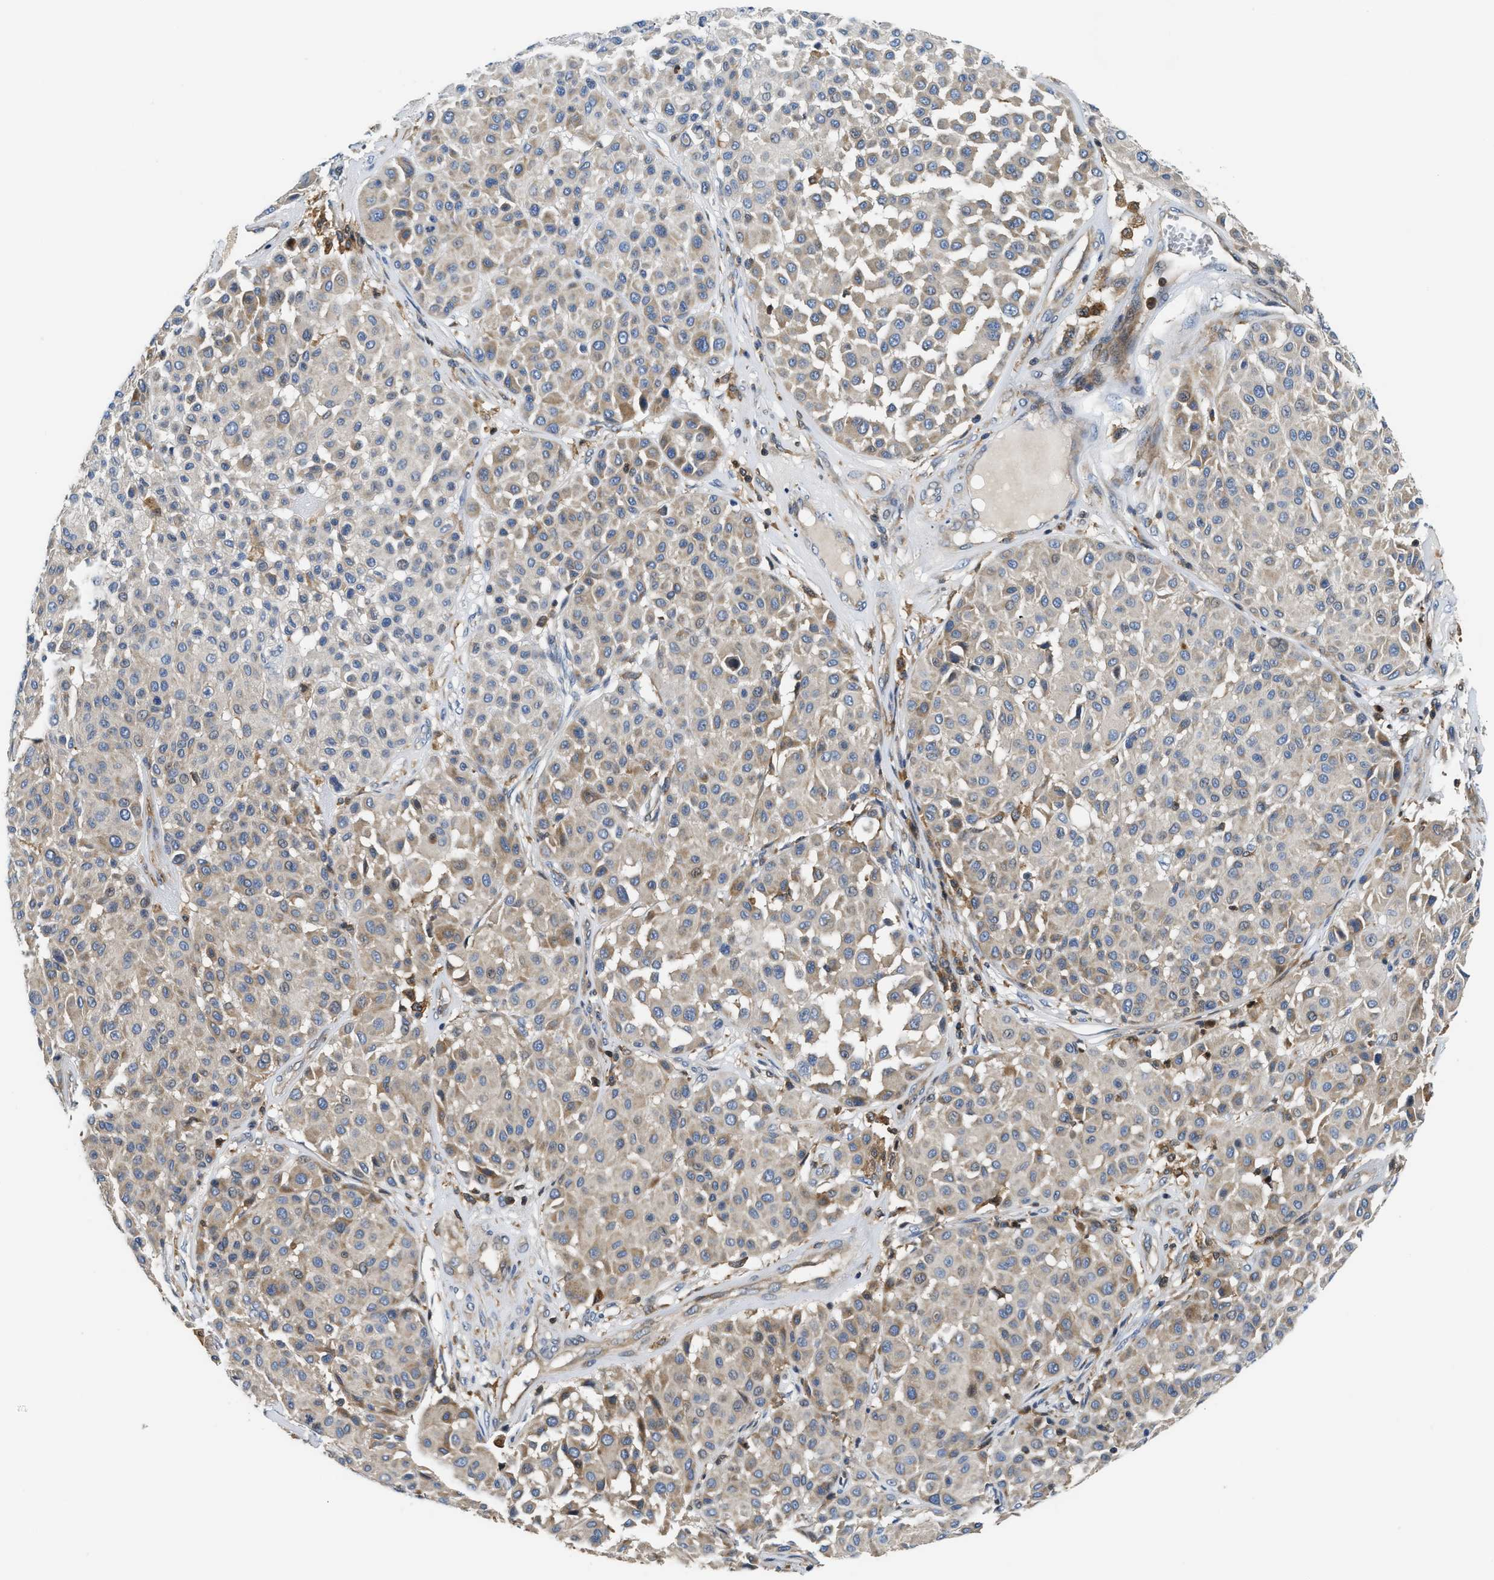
{"staining": {"intensity": "weak", "quantity": "<25%", "location": "cytoplasmic/membranous"}, "tissue": "melanoma", "cell_type": "Tumor cells", "image_type": "cancer", "snomed": [{"axis": "morphology", "description": "Malignant melanoma, Metastatic site"}, {"axis": "topography", "description": "Soft tissue"}], "caption": "This is an immunohistochemistry (IHC) photomicrograph of melanoma. There is no staining in tumor cells.", "gene": "OSTF1", "patient": {"sex": "male", "age": 41}}